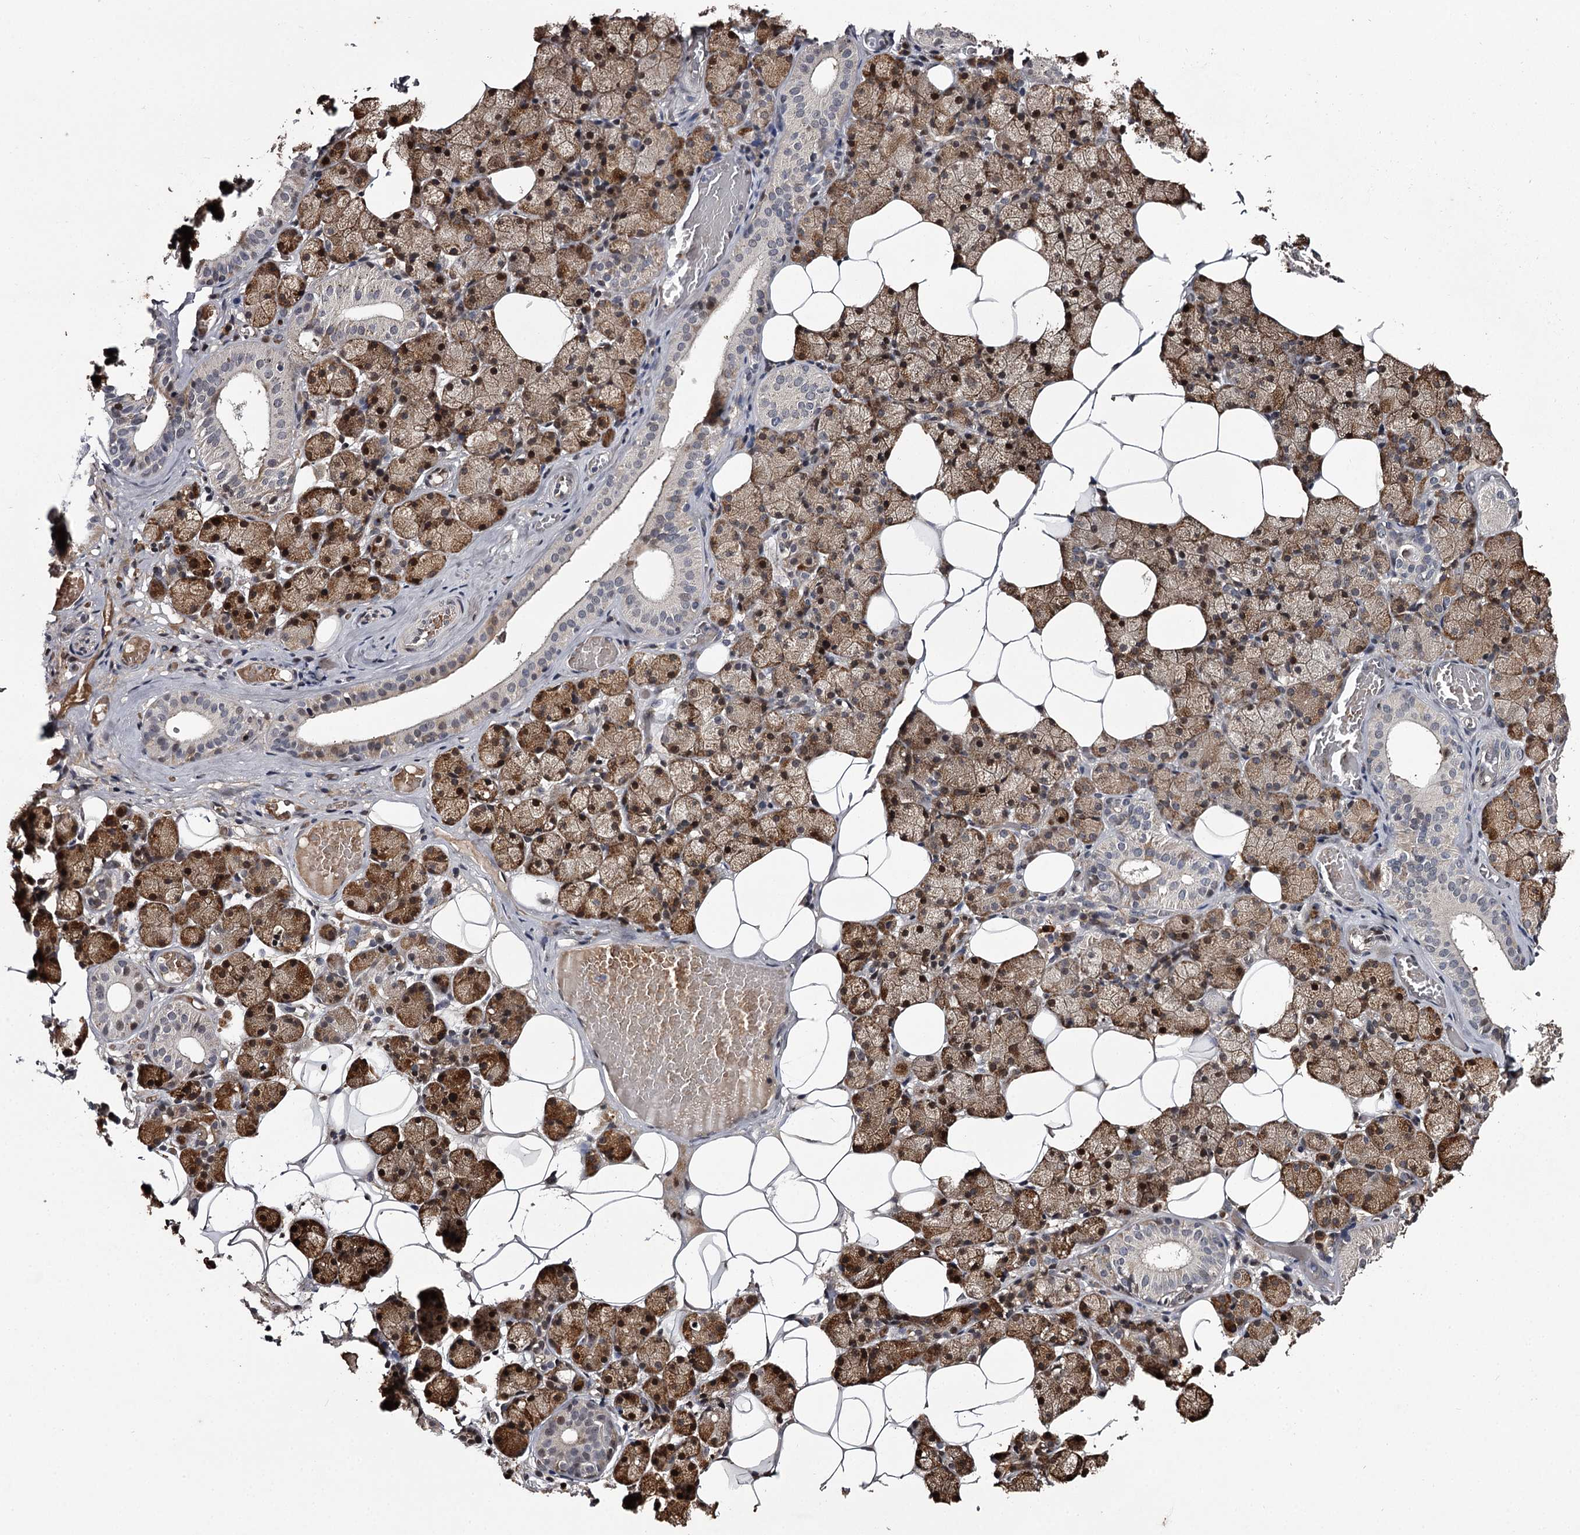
{"staining": {"intensity": "moderate", "quantity": "25%-75%", "location": "cytoplasmic/membranous"}, "tissue": "salivary gland", "cell_type": "Glandular cells", "image_type": "normal", "snomed": [{"axis": "morphology", "description": "Normal tissue, NOS"}, {"axis": "topography", "description": "Salivary gland"}], "caption": "Glandular cells exhibit medium levels of moderate cytoplasmic/membranous expression in approximately 25%-75% of cells in normal salivary gland.", "gene": "RNF44", "patient": {"sex": "female", "age": 33}}